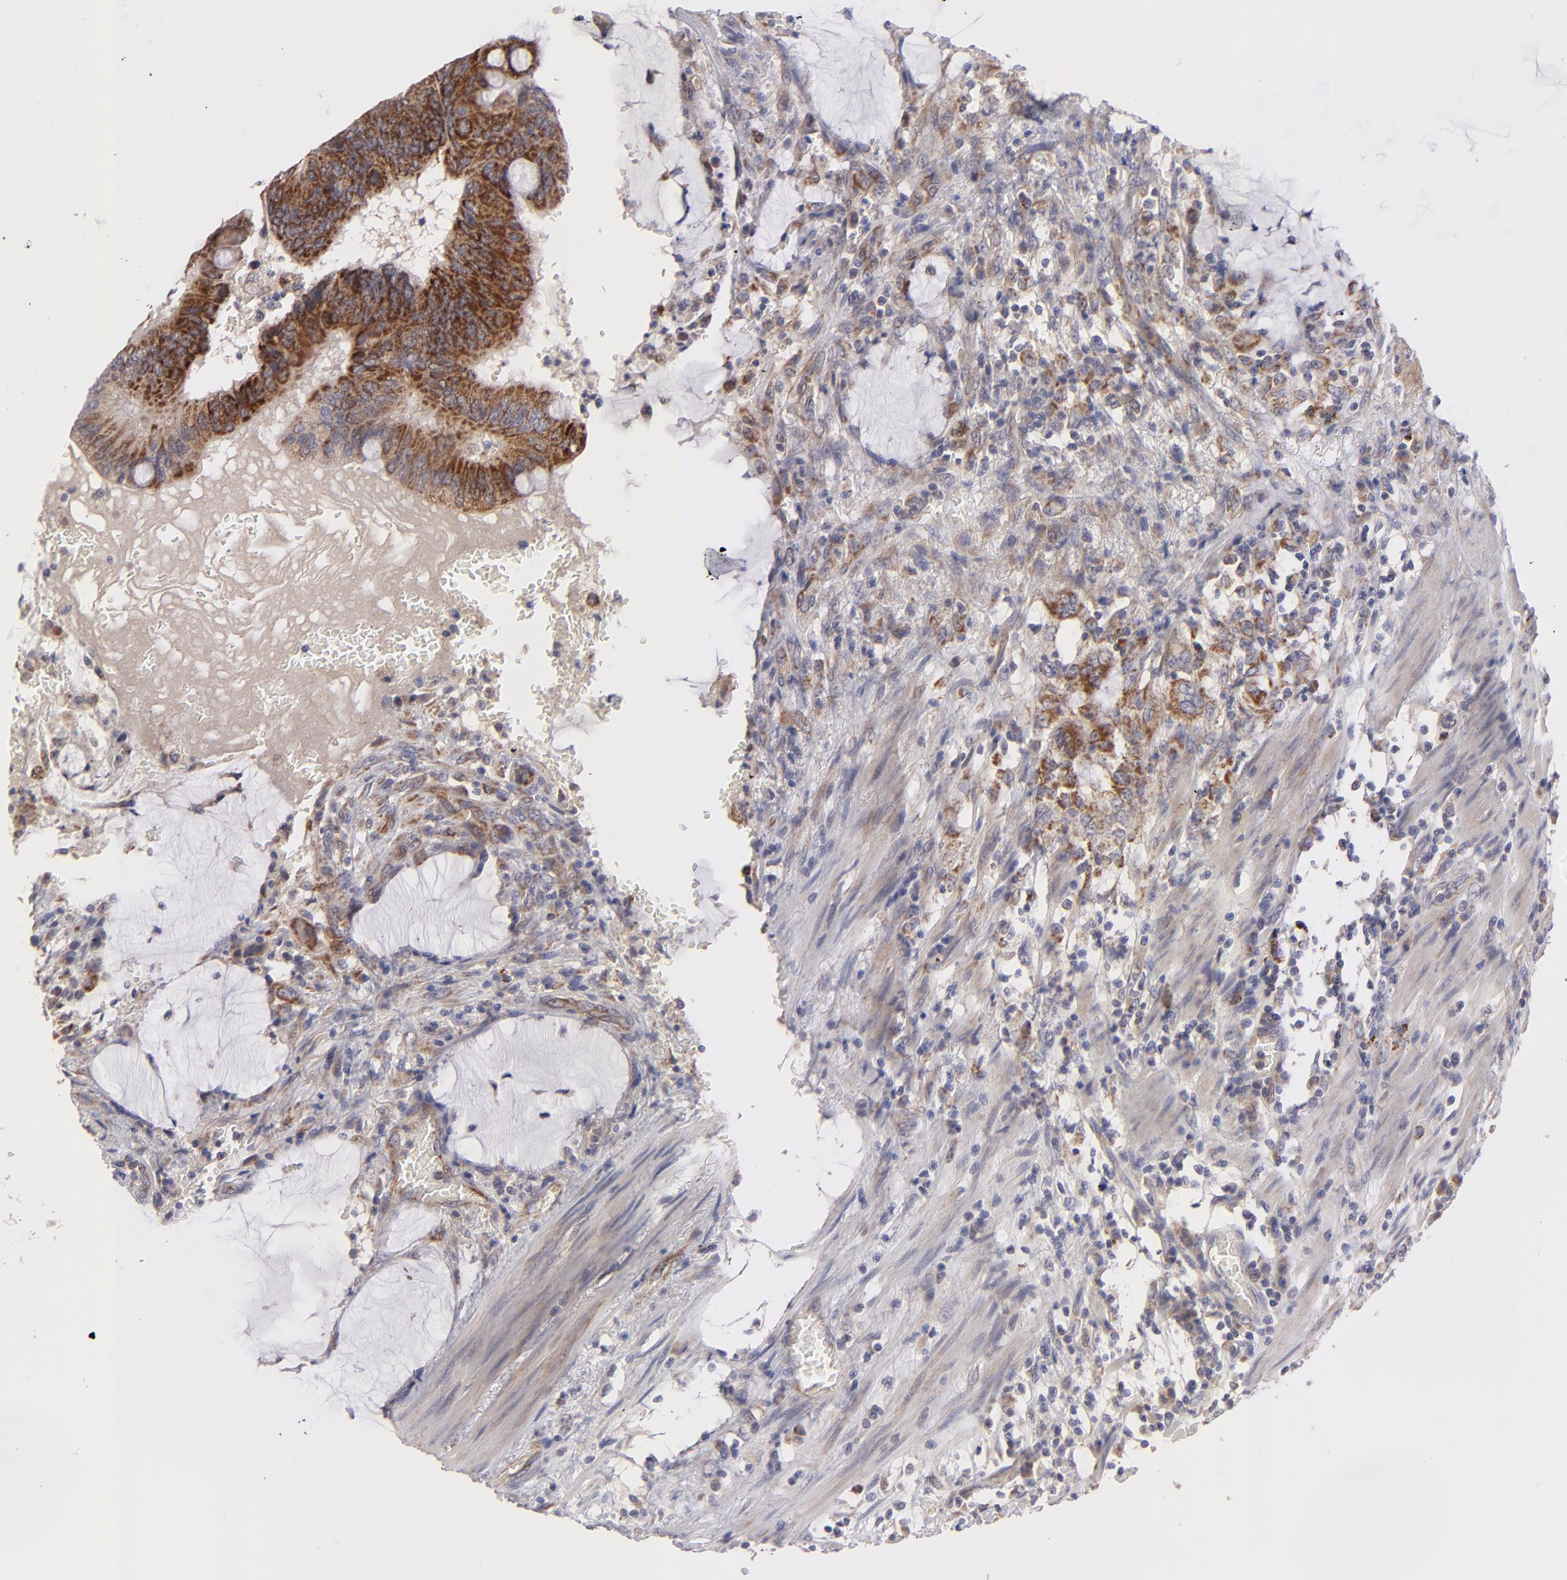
{"staining": {"intensity": "strong", "quantity": ">75%", "location": "cytoplasmic/membranous"}, "tissue": "colorectal cancer", "cell_type": "Tumor cells", "image_type": "cancer", "snomed": [{"axis": "morphology", "description": "Normal tissue, NOS"}, {"axis": "morphology", "description": "Adenocarcinoma, NOS"}, {"axis": "topography", "description": "Rectum"}], "caption": "A high amount of strong cytoplasmic/membranous staining is appreciated in about >75% of tumor cells in adenocarcinoma (colorectal) tissue.", "gene": "HCCS", "patient": {"sex": "male", "age": 92}}